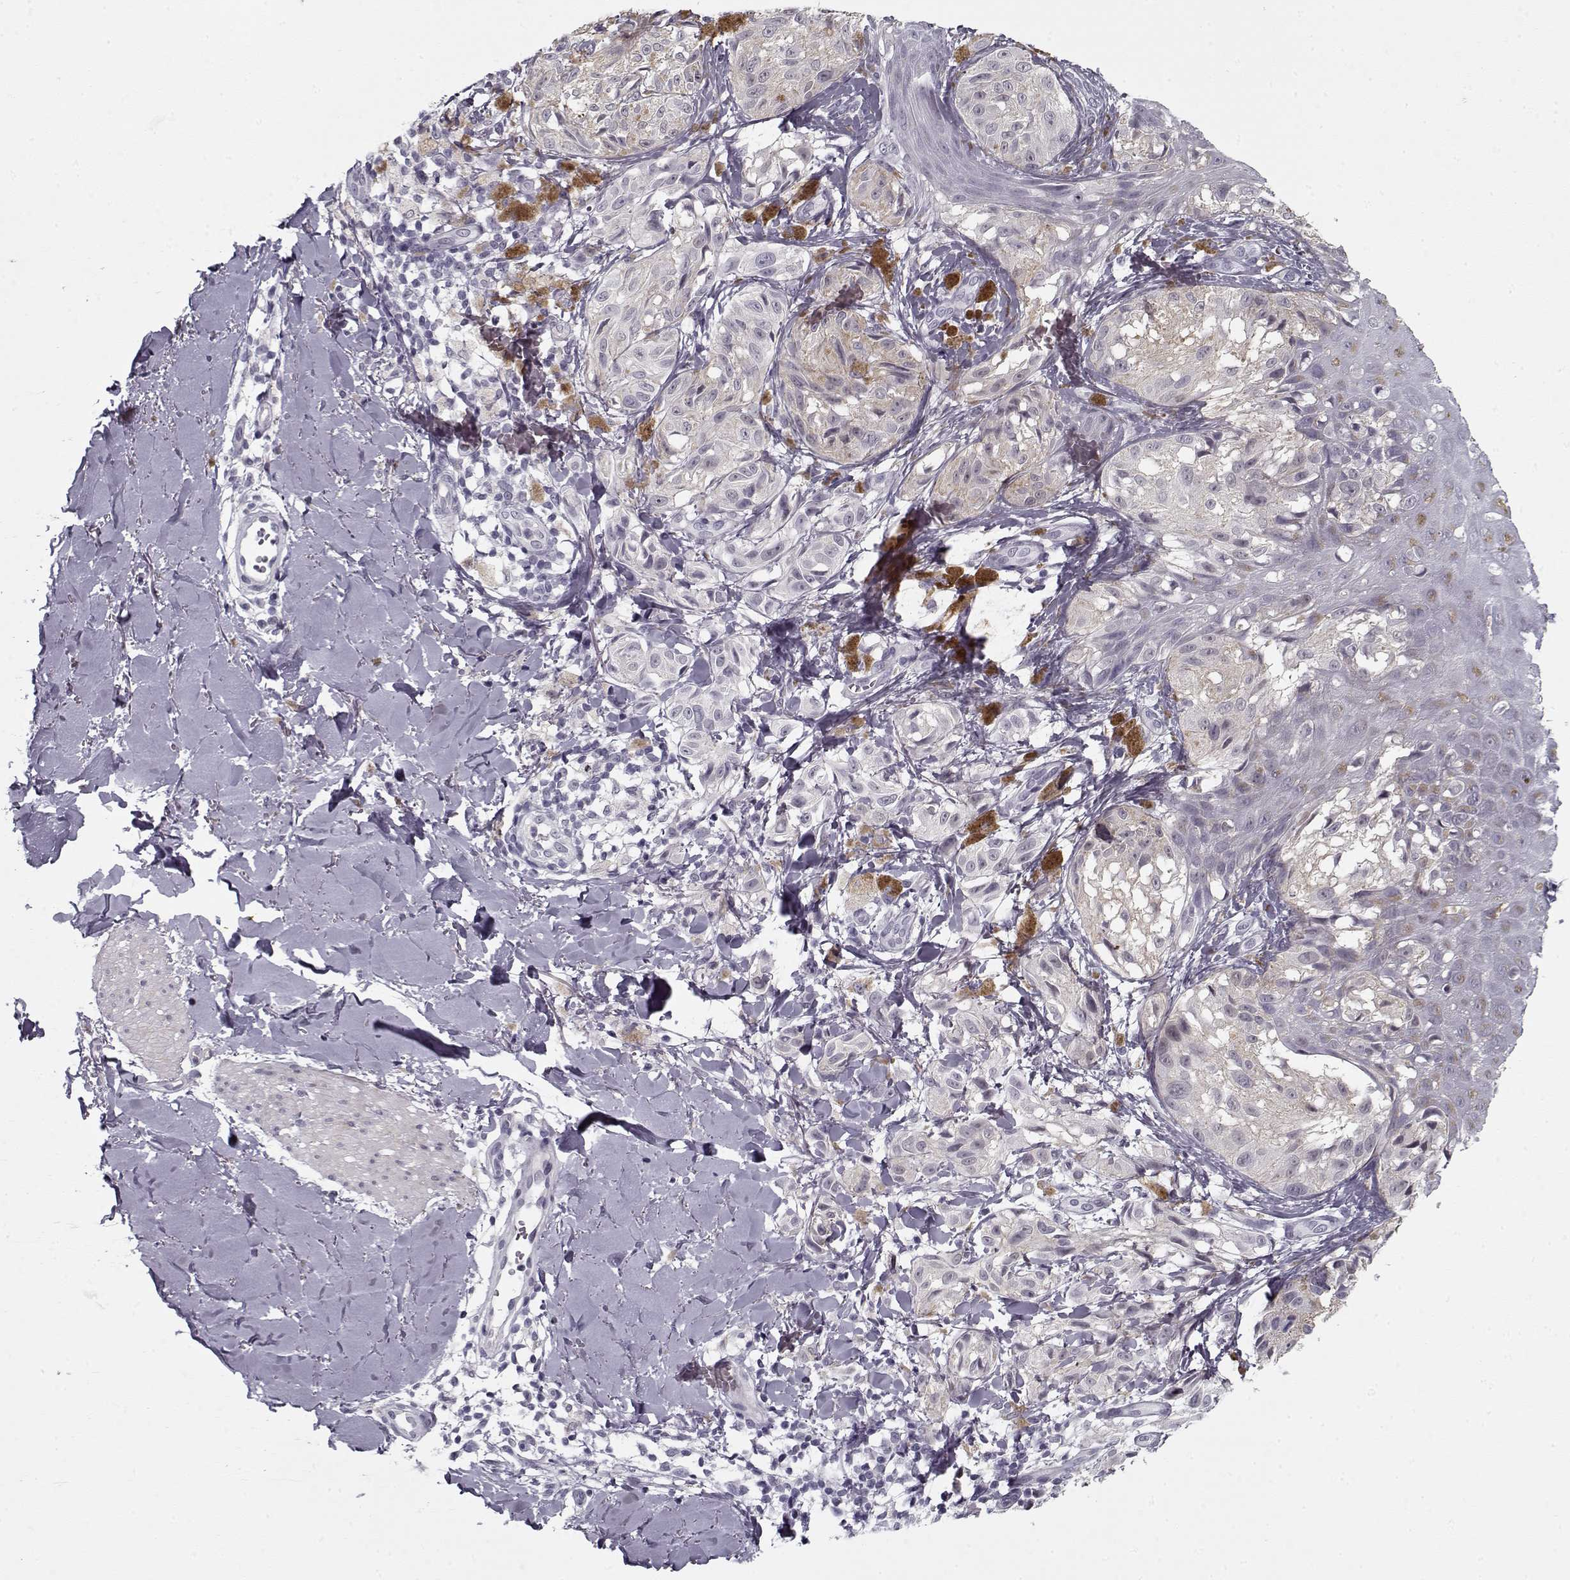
{"staining": {"intensity": "negative", "quantity": "none", "location": "none"}, "tissue": "melanoma", "cell_type": "Tumor cells", "image_type": "cancer", "snomed": [{"axis": "morphology", "description": "Malignant melanoma, NOS"}, {"axis": "topography", "description": "Skin"}], "caption": "Image shows no protein expression in tumor cells of malignant melanoma tissue.", "gene": "SPACA9", "patient": {"sex": "male", "age": 36}}